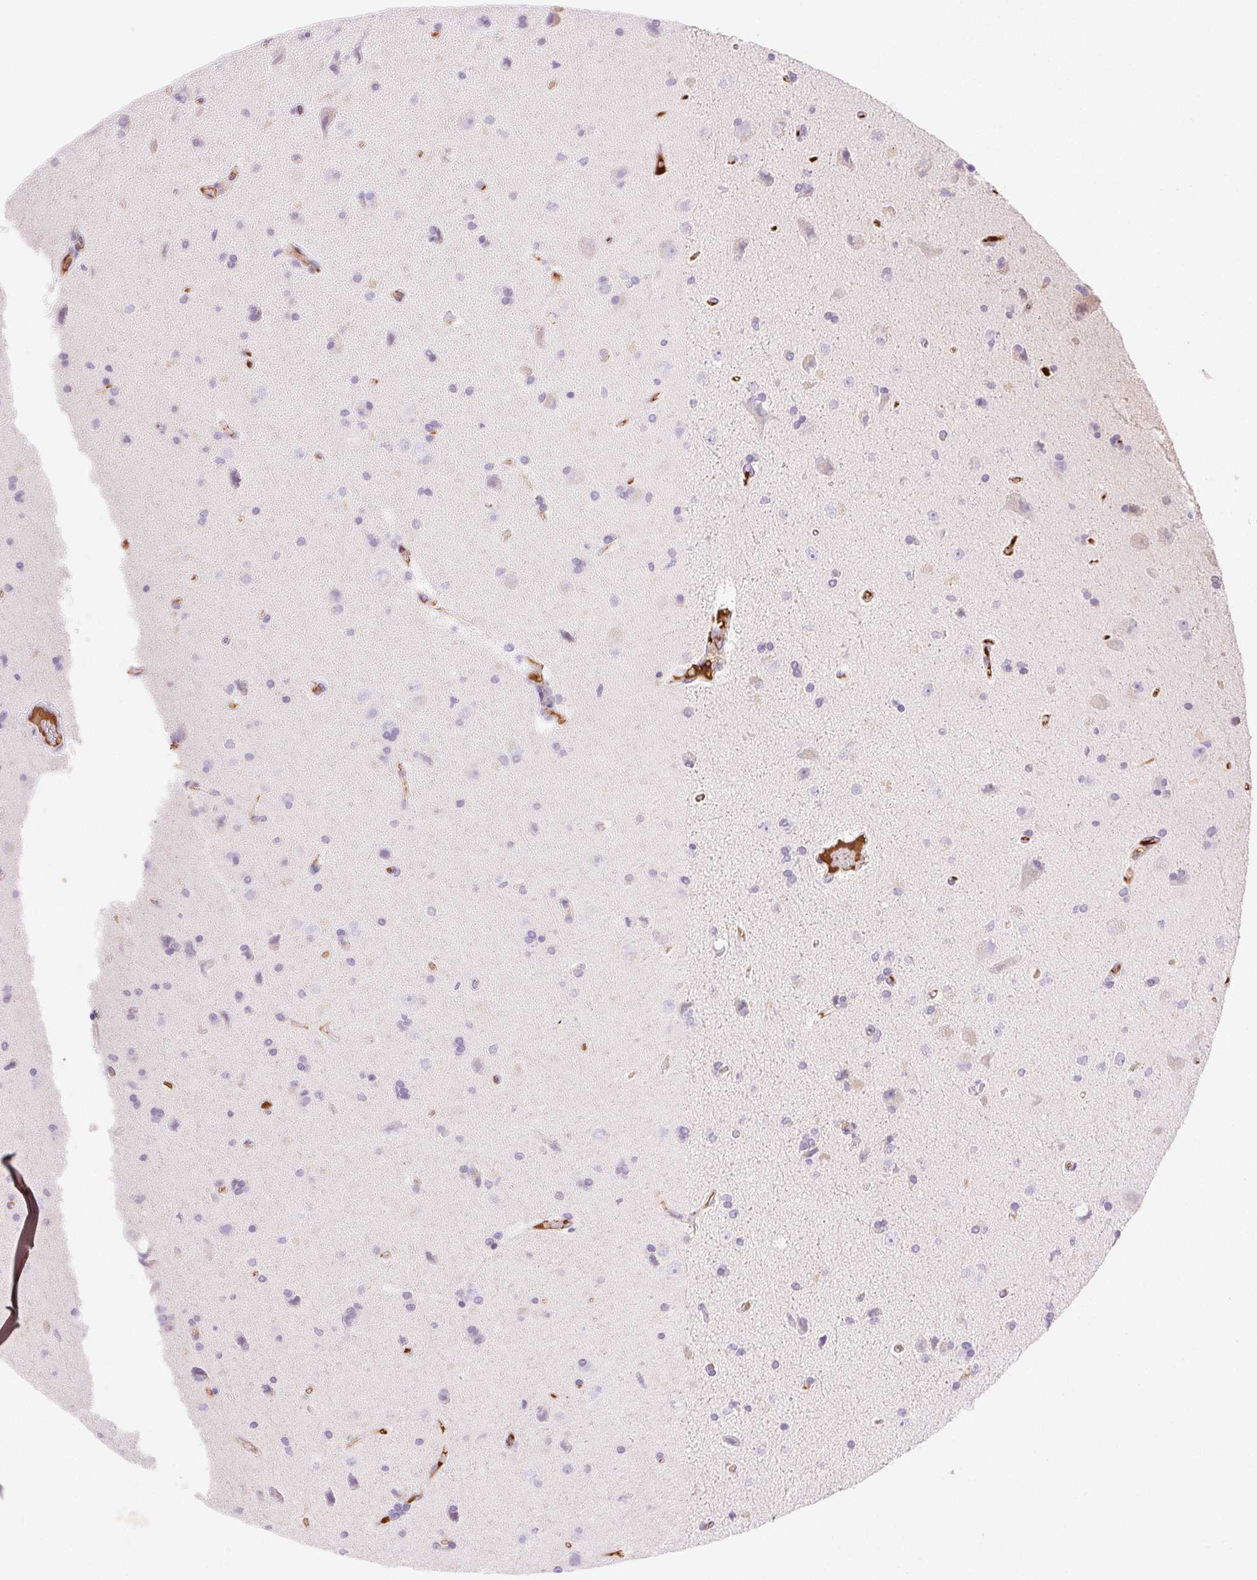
{"staining": {"intensity": "negative", "quantity": "none", "location": "none"}, "tissue": "glioma", "cell_type": "Tumor cells", "image_type": "cancer", "snomed": [{"axis": "morphology", "description": "Glioma, malignant, High grade"}, {"axis": "topography", "description": "Cerebral cortex"}], "caption": "An immunohistochemistry (IHC) photomicrograph of malignant glioma (high-grade) is shown. There is no staining in tumor cells of malignant glioma (high-grade).", "gene": "FGA", "patient": {"sex": "male", "age": 70}}